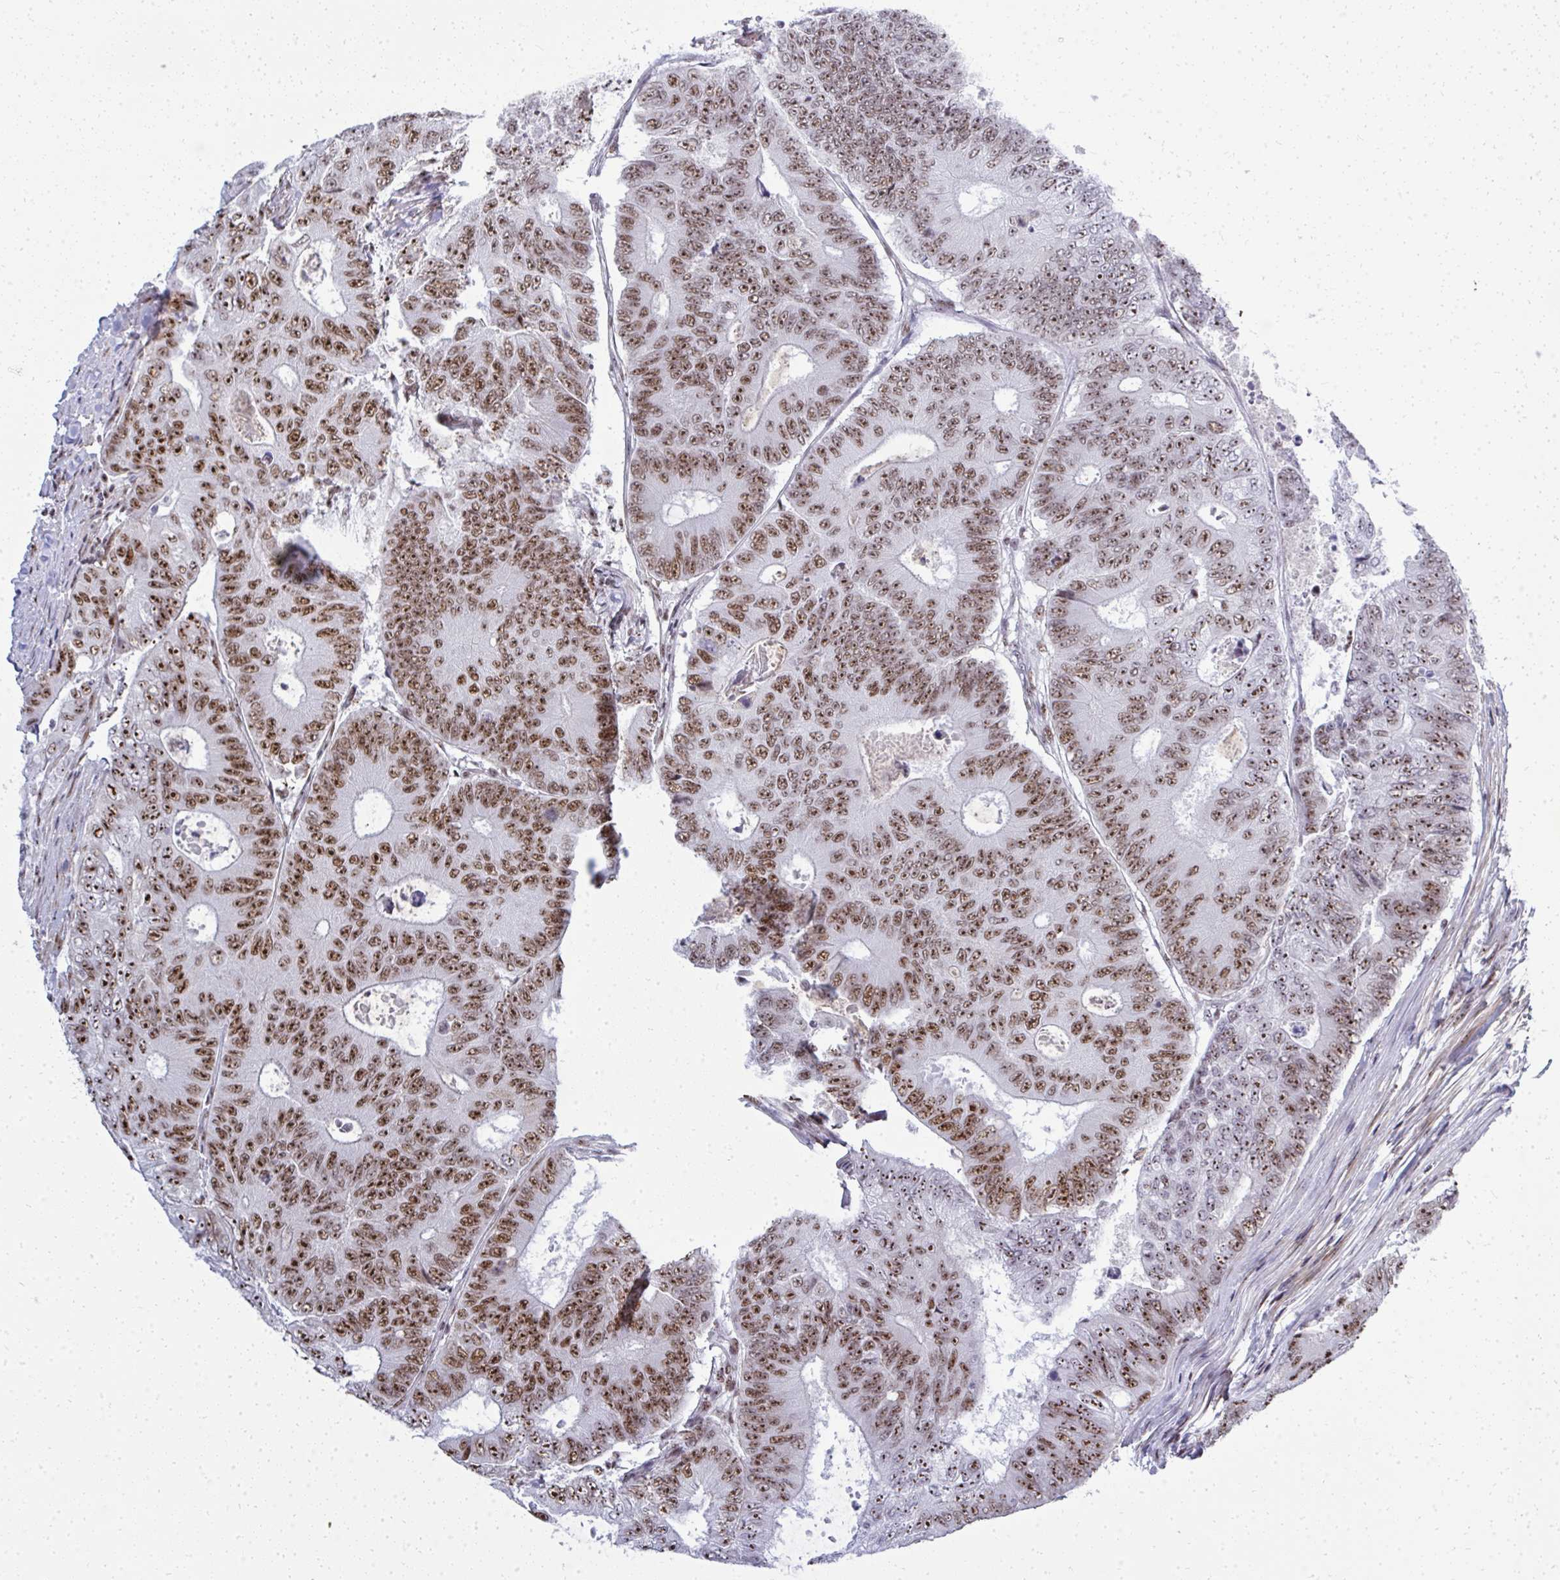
{"staining": {"intensity": "moderate", "quantity": ">75%", "location": "nuclear"}, "tissue": "colorectal cancer", "cell_type": "Tumor cells", "image_type": "cancer", "snomed": [{"axis": "morphology", "description": "Adenocarcinoma, NOS"}, {"axis": "topography", "description": "Colon"}], "caption": "A medium amount of moderate nuclear positivity is identified in approximately >75% of tumor cells in colorectal adenocarcinoma tissue. (DAB IHC, brown staining for protein, blue staining for nuclei).", "gene": "SIRT7", "patient": {"sex": "female", "age": 48}}